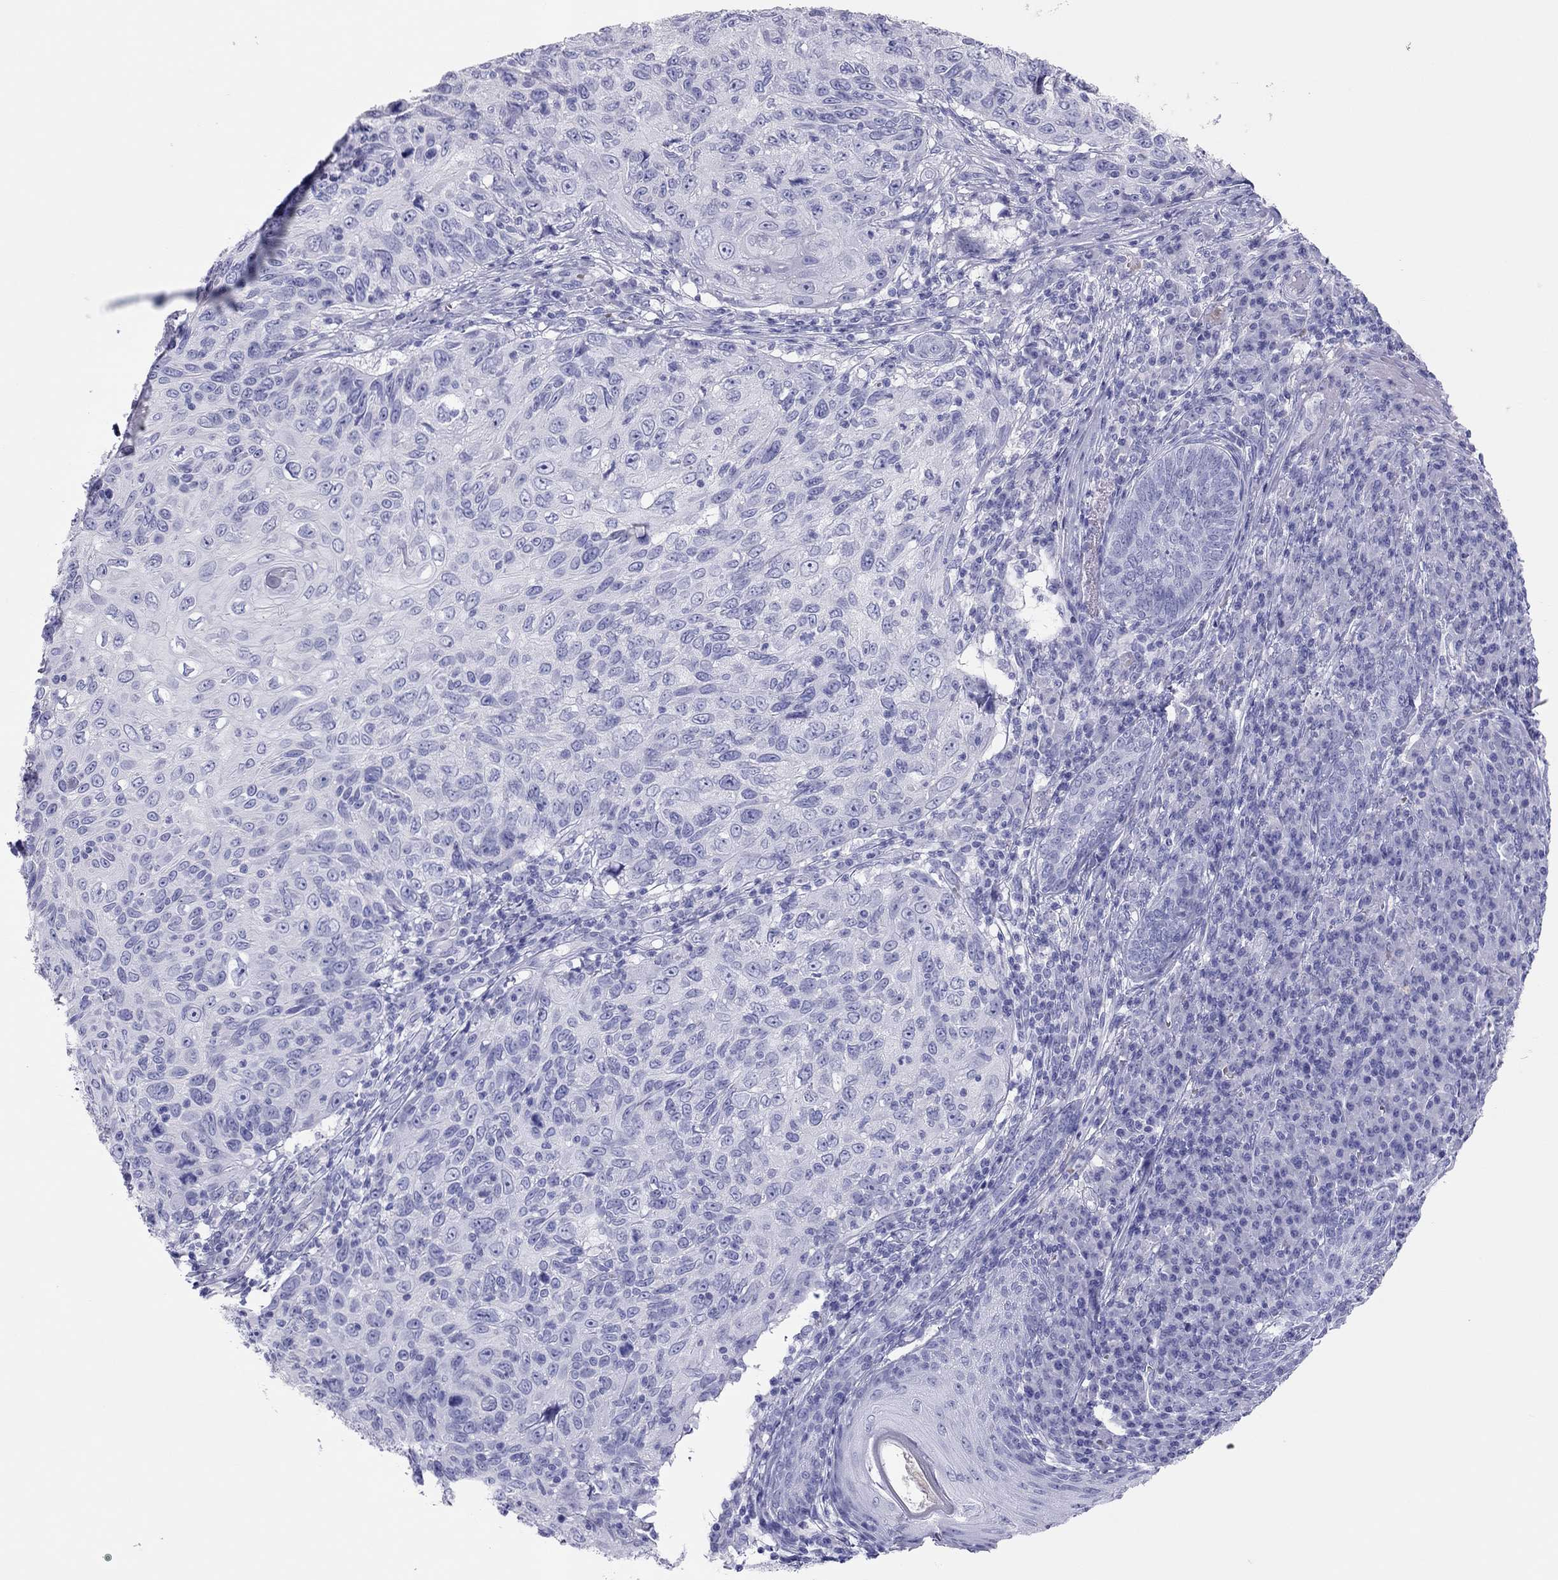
{"staining": {"intensity": "negative", "quantity": "none", "location": "none"}, "tissue": "skin cancer", "cell_type": "Tumor cells", "image_type": "cancer", "snomed": [{"axis": "morphology", "description": "Squamous cell carcinoma, NOS"}, {"axis": "topography", "description": "Skin"}], "caption": "Immunohistochemical staining of human skin squamous cell carcinoma displays no significant staining in tumor cells.", "gene": "TSHB", "patient": {"sex": "male", "age": 92}}